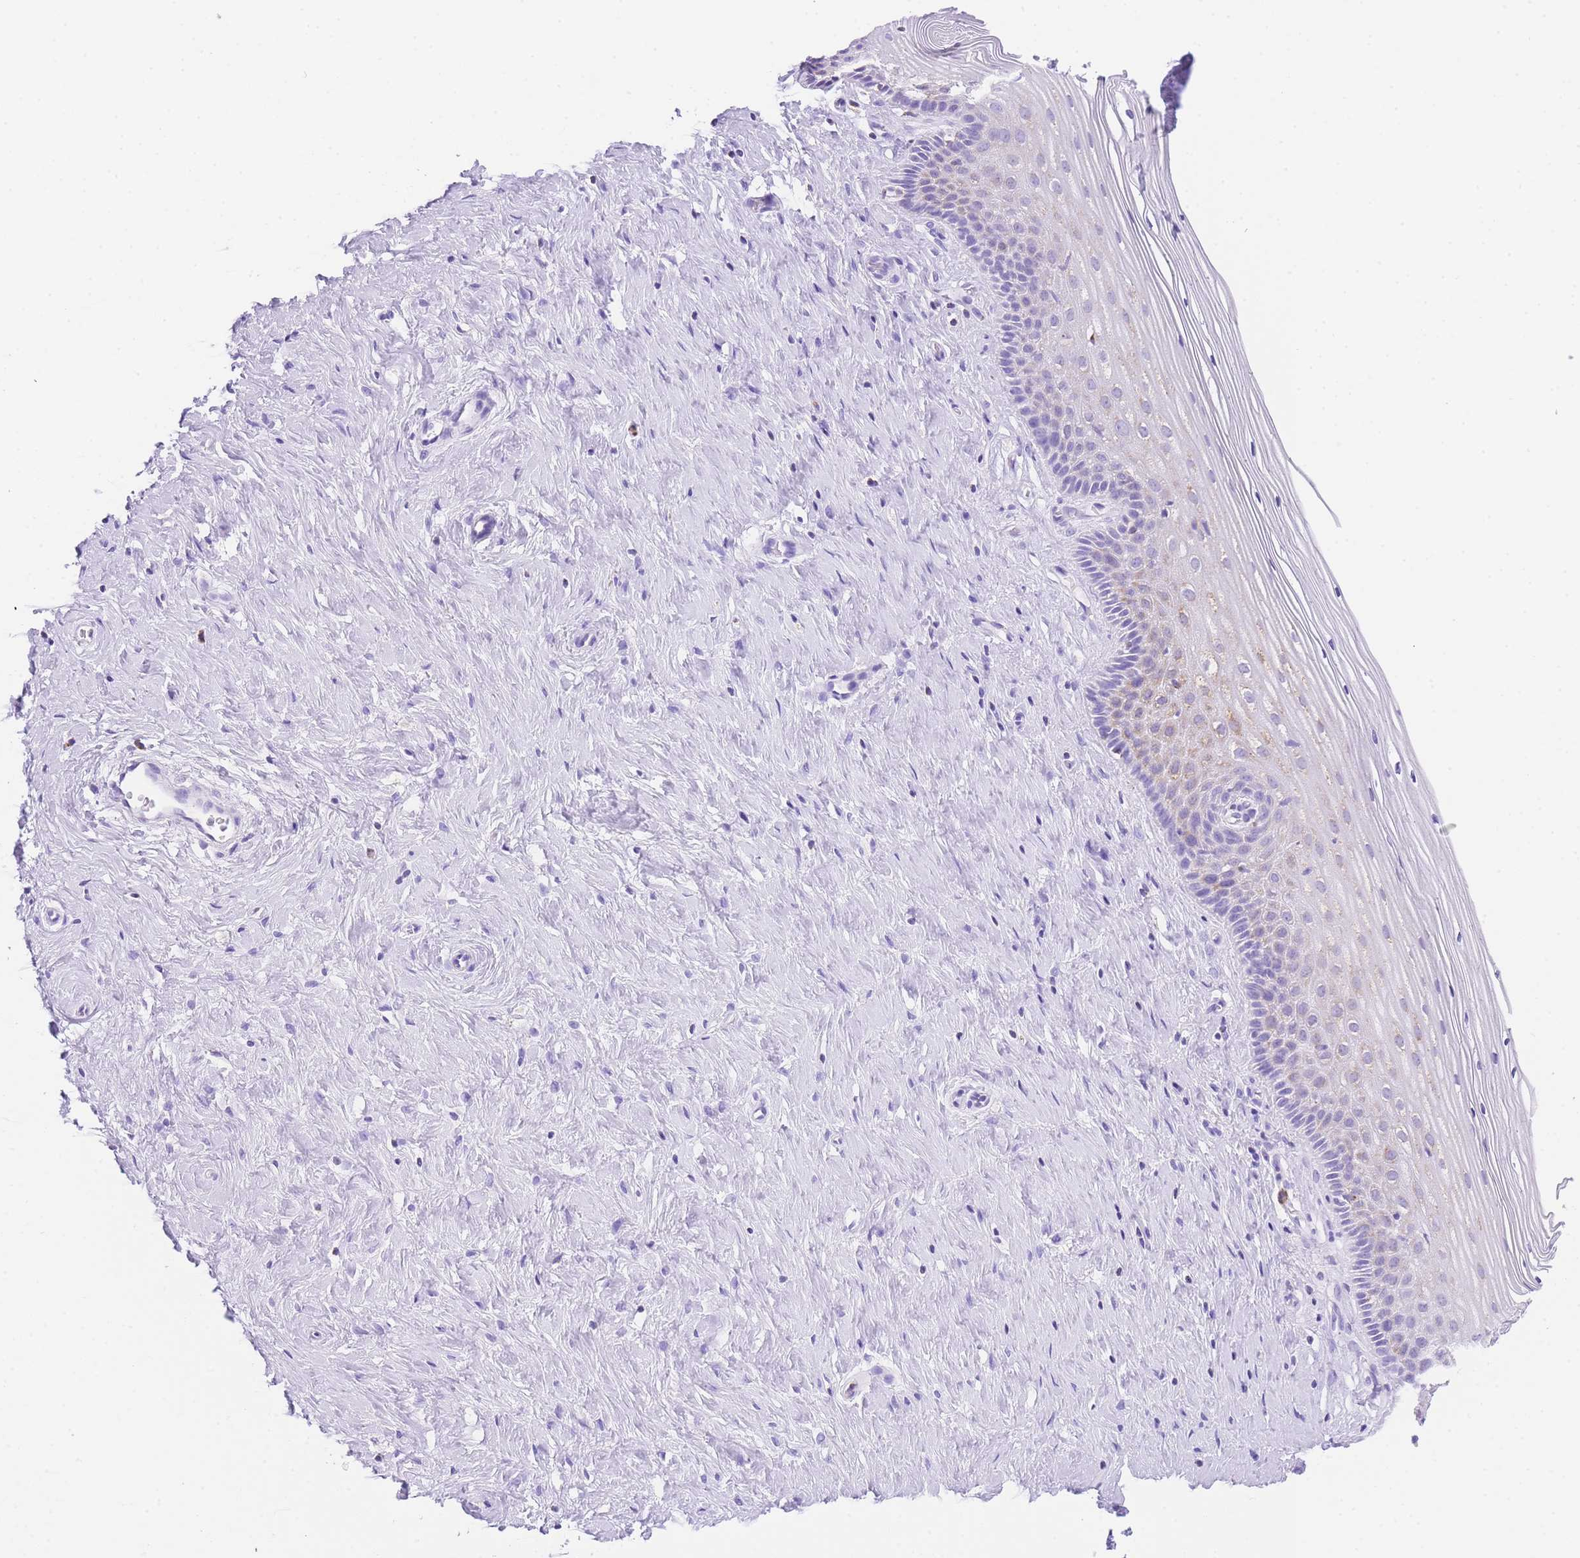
{"staining": {"intensity": "negative", "quantity": "none", "location": "none"}, "tissue": "cervix", "cell_type": "Squamous epithelial cells", "image_type": "normal", "snomed": [{"axis": "morphology", "description": "Normal tissue, NOS"}, {"axis": "topography", "description": "Cervix"}], "caption": "Immunohistochemistry (IHC) micrograph of unremarkable cervix: human cervix stained with DAB (3,3'-diaminobenzidine) displays no significant protein staining in squamous epithelial cells.", "gene": "NKD2", "patient": {"sex": "female", "age": 33}}